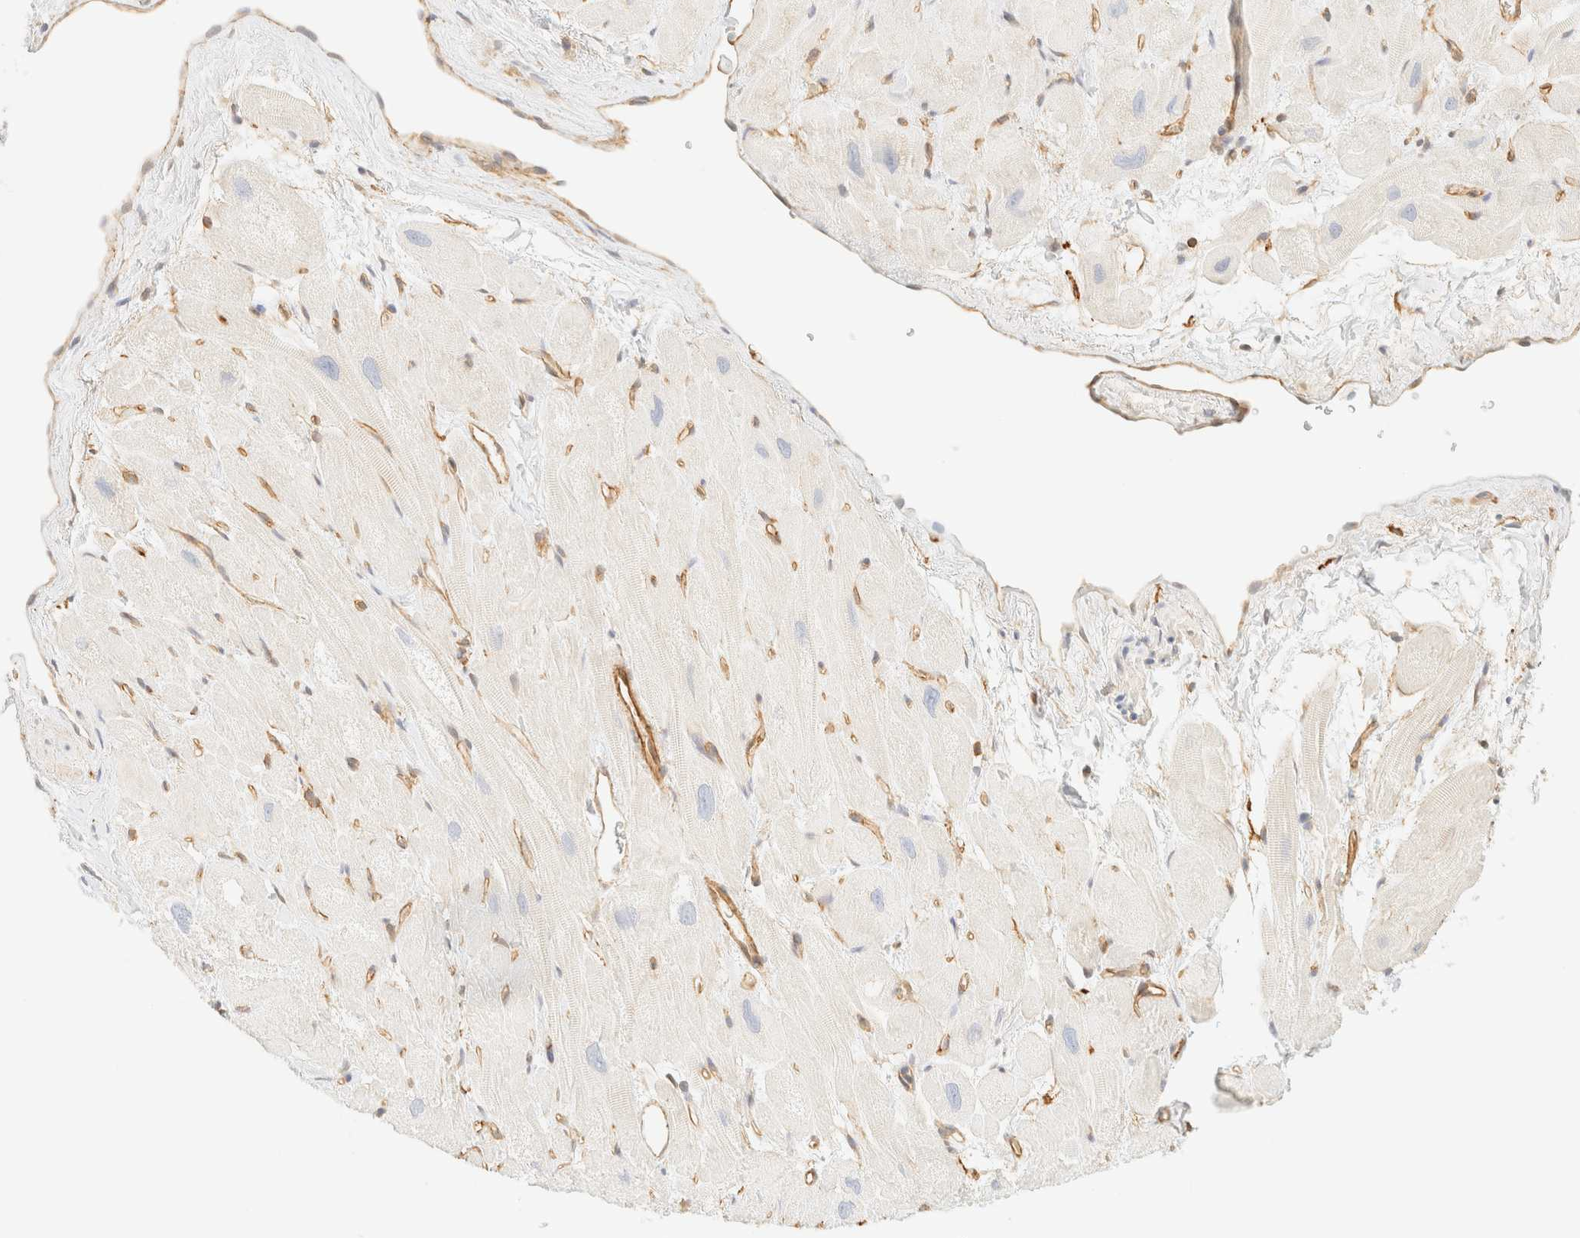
{"staining": {"intensity": "negative", "quantity": "none", "location": "none"}, "tissue": "heart muscle", "cell_type": "Cardiomyocytes", "image_type": "normal", "snomed": [{"axis": "morphology", "description": "Normal tissue, NOS"}, {"axis": "topography", "description": "Heart"}], "caption": "An IHC micrograph of unremarkable heart muscle is shown. There is no staining in cardiomyocytes of heart muscle.", "gene": "OTOP2", "patient": {"sex": "male", "age": 49}}